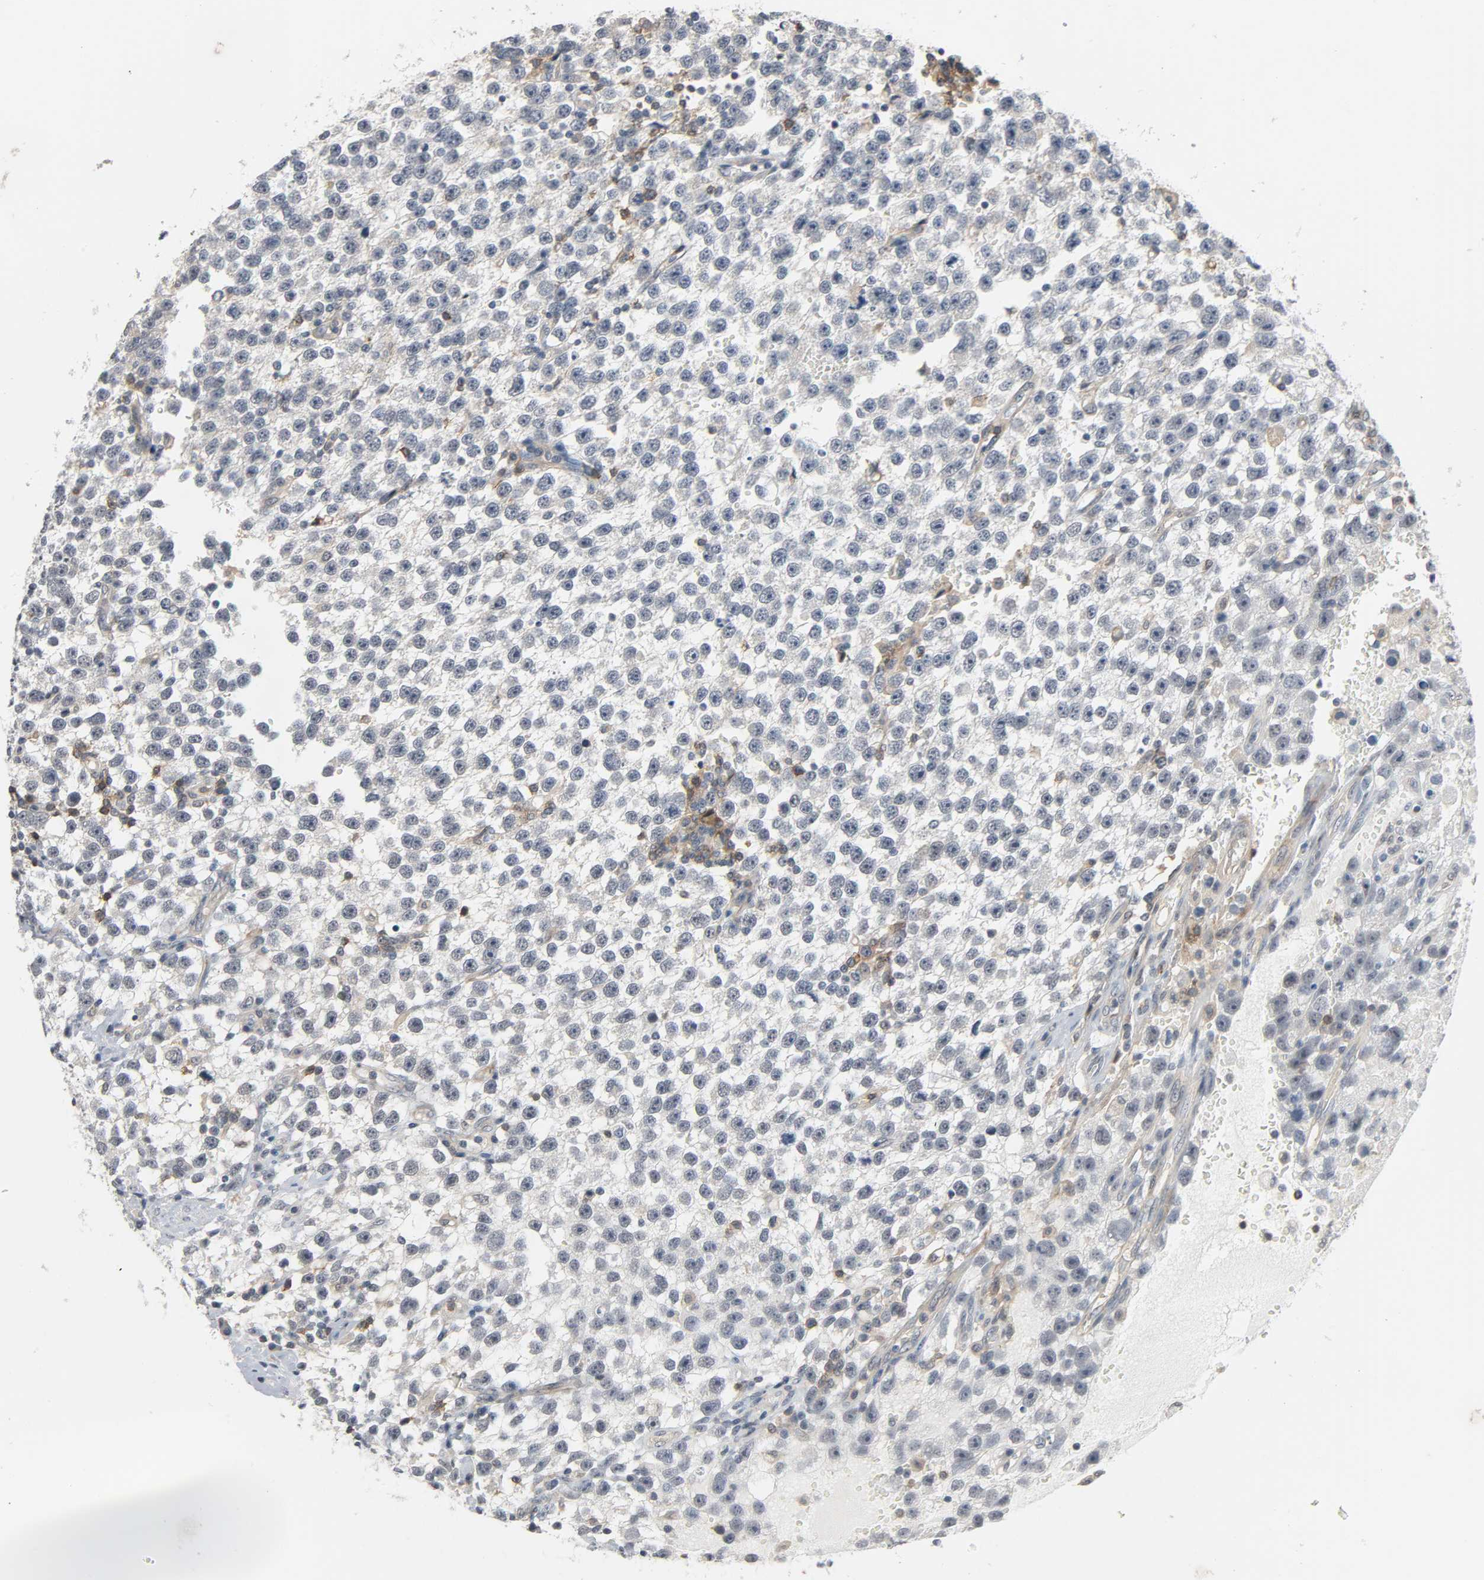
{"staining": {"intensity": "negative", "quantity": "none", "location": "none"}, "tissue": "testis cancer", "cell_type": "Tumor cells", "image_type": "cancer", "snomed": [{"axis": "morphology", "description": "Seminoma, NOS"}, {"axis": "topography", "description": "Testis"}], "caption": "IHC of testis seminoma shows no expression in tumor cells. (Brightfield microscopy of DAB IHC at high magnification).", "gene": "CD4", "patient": {"sex": "male", "age": 33}}